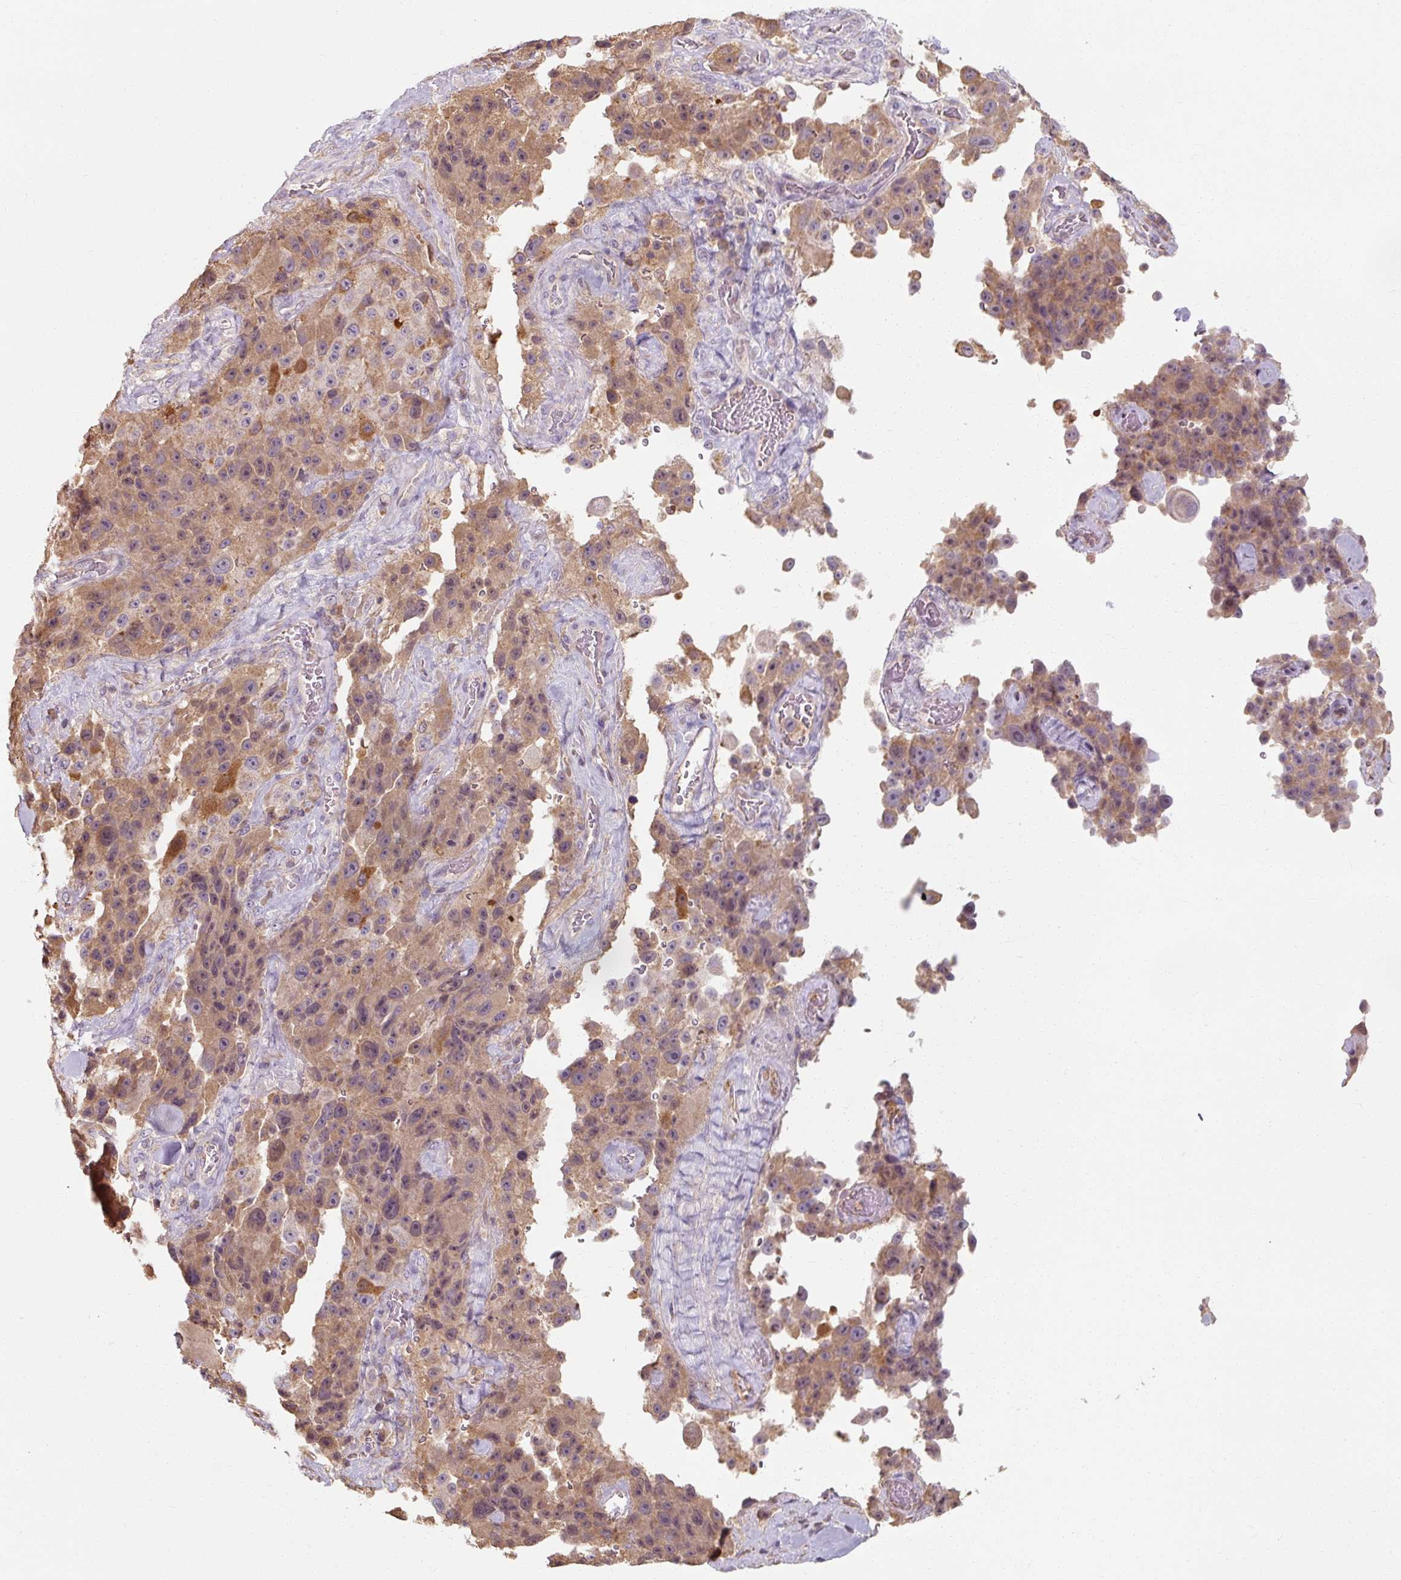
{"staining": {"intensity": "moderate", "quantity": ">75%", "location": "cytoplasmic/membranous"}, "tissue": "melanoma", "cell_type": "Tumor cells", "image_type": "cancer", "snomed": [{"axis": "morphology", "description": "Malignant melanoma, Metastatic site"}, {"axis": "topography", "description": "Lymph node"}], "caption": "High-magnification brightfield microscopy of malignant melanoma (metastatic site) stained with DAB (3,3'-diaminobenzidine) (brown) and counterstained with hematoxylin (blue). tumor cells exhibit moderate cytoplasmic/membranous staining is seen in about>75% of cells.", "gene": "TSEN54", "patient": {"sex": "male", "age": 62}}